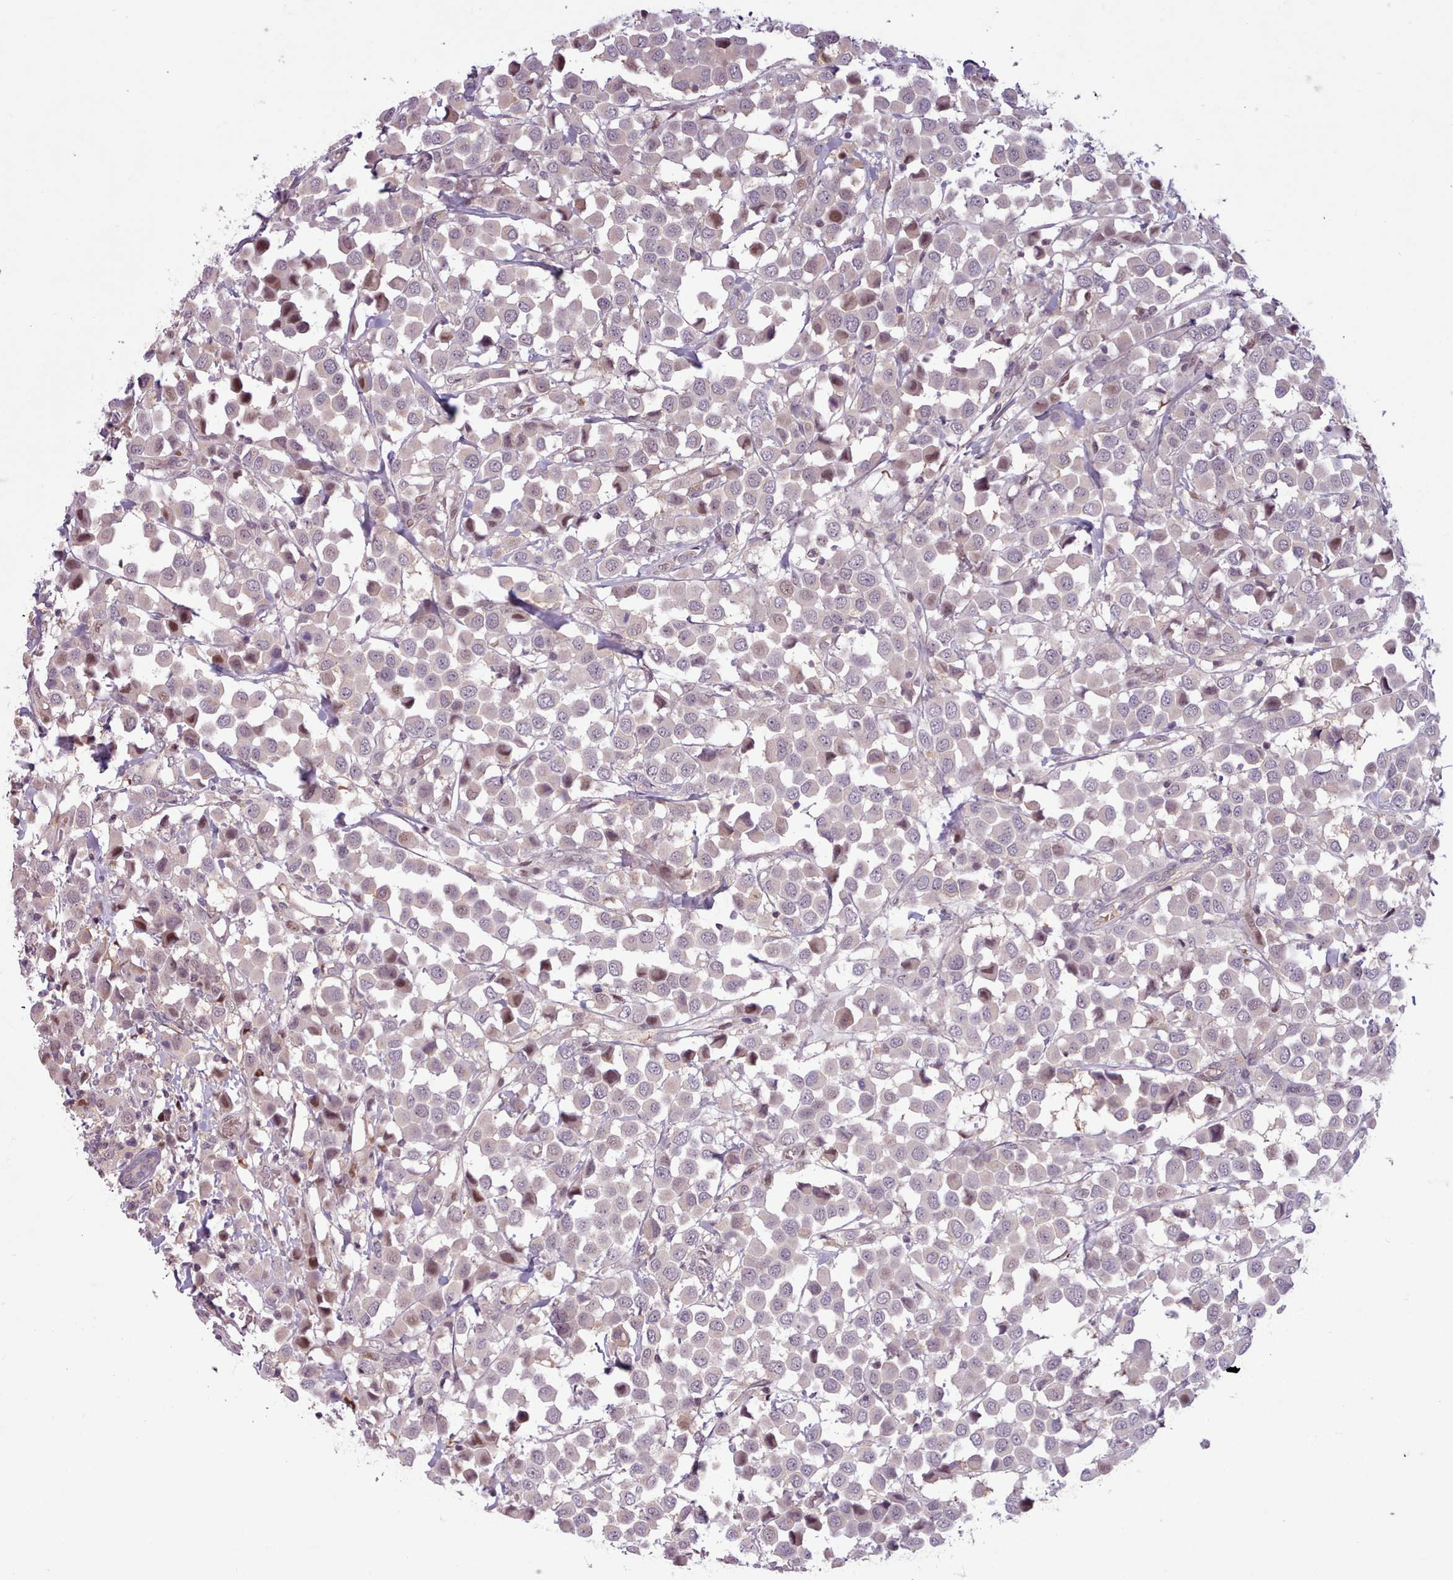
{"staining": {"intensity": "moderate", "quantity": "<25%", "location": "nuclear"}, "tissue": "breast cancer", "cell_type": "Tumor cells", "image_type": "cancer", "snomed": [{"axis": "morphology", "description": "Duct carcinoma"}, {"axis": "topography", "description": "Breast"}], "caption": "Breast cancer (intraductal carcinoma) stained for a protein demonstrates moderate nuclear positivity in tumor cells. The protein of interest is stained brown, and the nuclei are stained in blue (DAB (3,3'-diaminobenzidine) IHC with brightfield microscopy, high magnification).", "gene": "KBTBD7", "patient": {"sex": "female", "age": 61}}